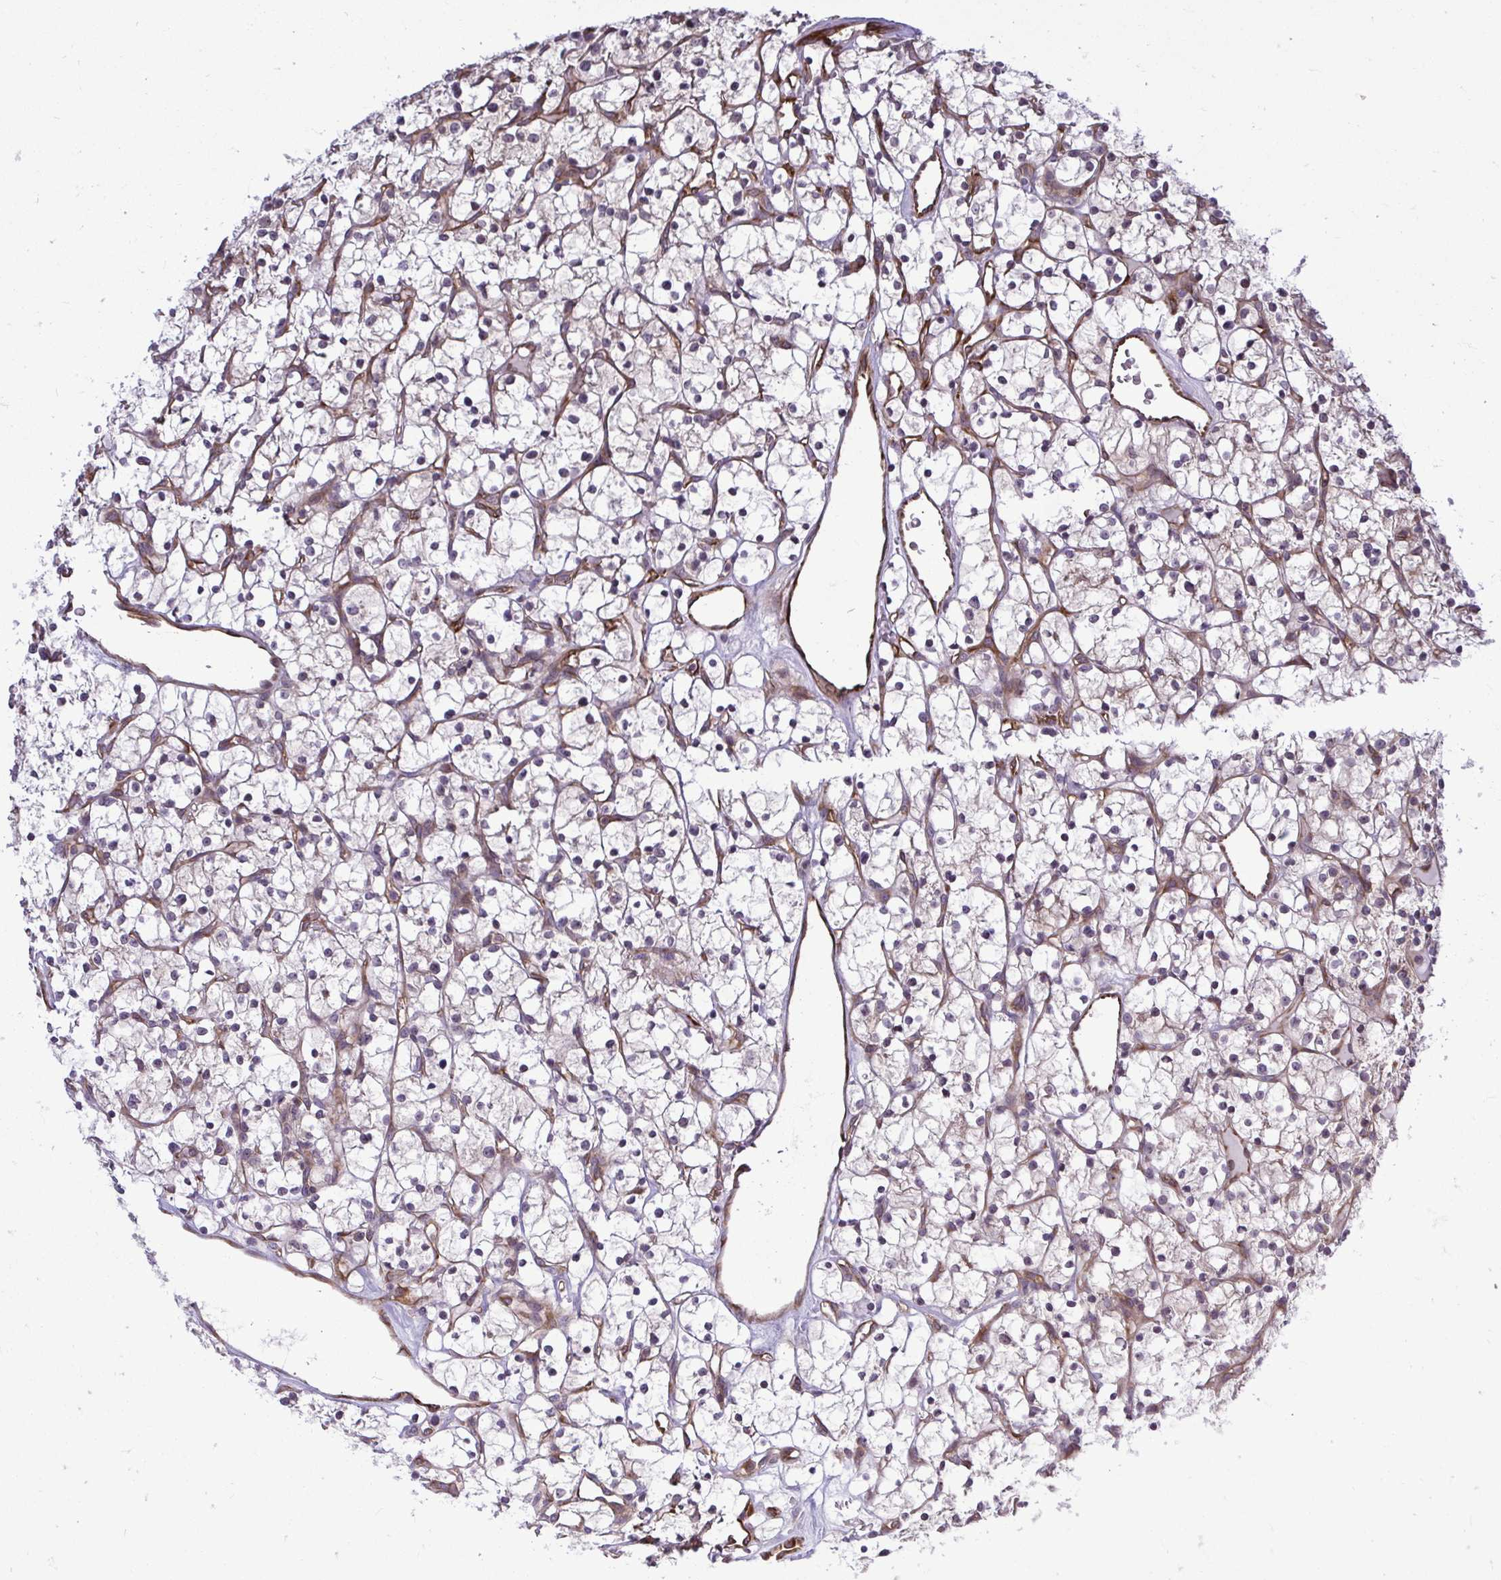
{"staining": {"intensity": "negative", "quantity": "none", "location": "none"}, "tissue": "renal cancer", "cell_type": "Tumor cells", "image_type": "cancer", "snomed": [{"axis": "morphology", "description": "Adenocarcinoma, NOS"}, {"axis": "topography", "description": "Kidney"}], "caption": "Tumor cells show no significant staining in adenocarcinoma (renal). (DAB (3,3'-diaminobenzidine) IHC with hematoxylin counter stain).", "gene": "FUT10", "patient": {"sex": "female", "age": 64}}